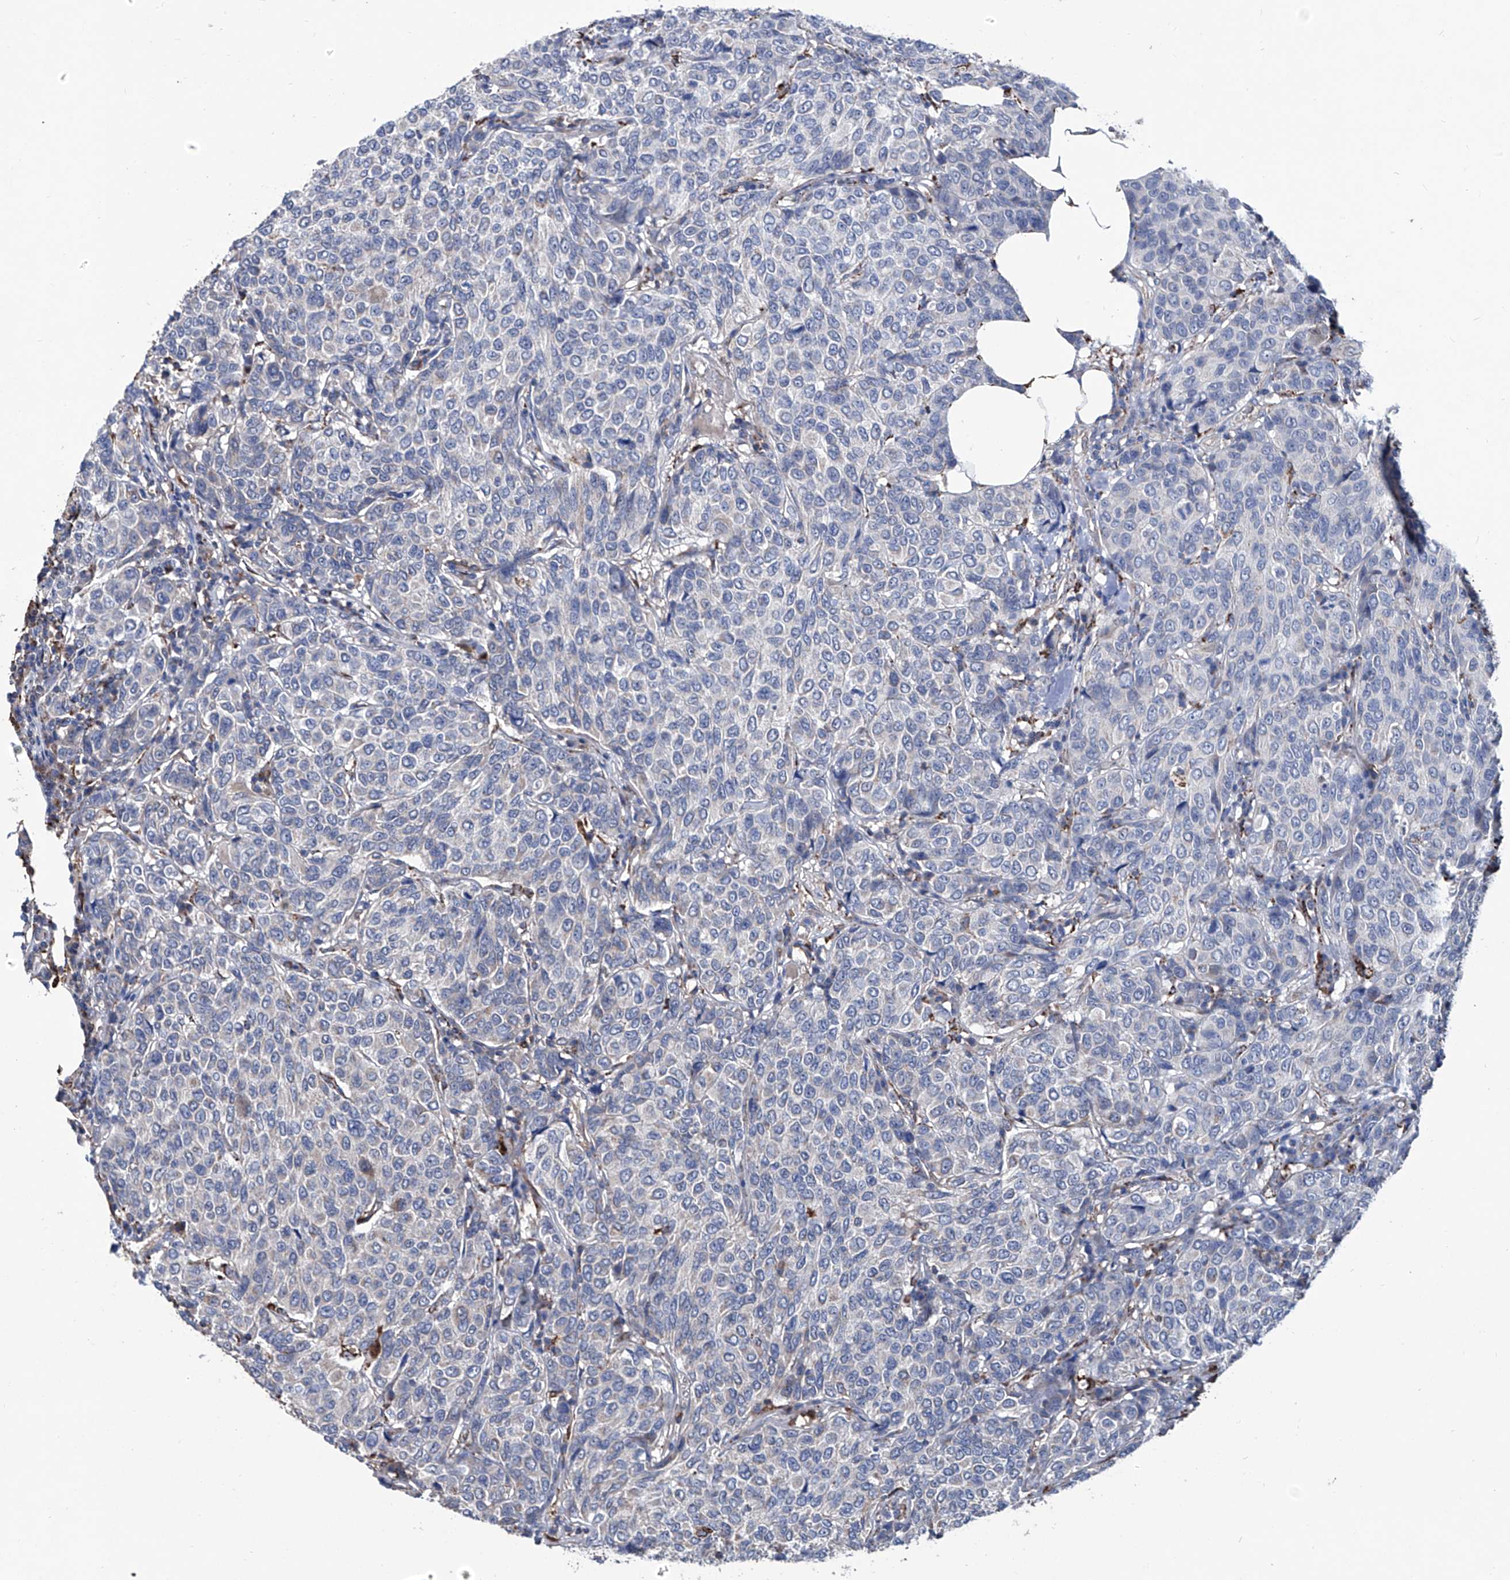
{"staining": {"intensity": "negative", "quantity": "none", "location": "none"}, "tissue": "breast cancer", "cell_type": "Tumor cells", "image_type": "cancer", "snomed": [{"axis": "morphology", "description": "Duct carcinoma"}, {"axis": "topography", "description": "Breast"}], "caption": "Human breast cancer stained for a protein using immunohistochemistry exhibits no positivity in tumor cells.", "gene": "NHS", "patient": {"sex": "female", "age": 55}}